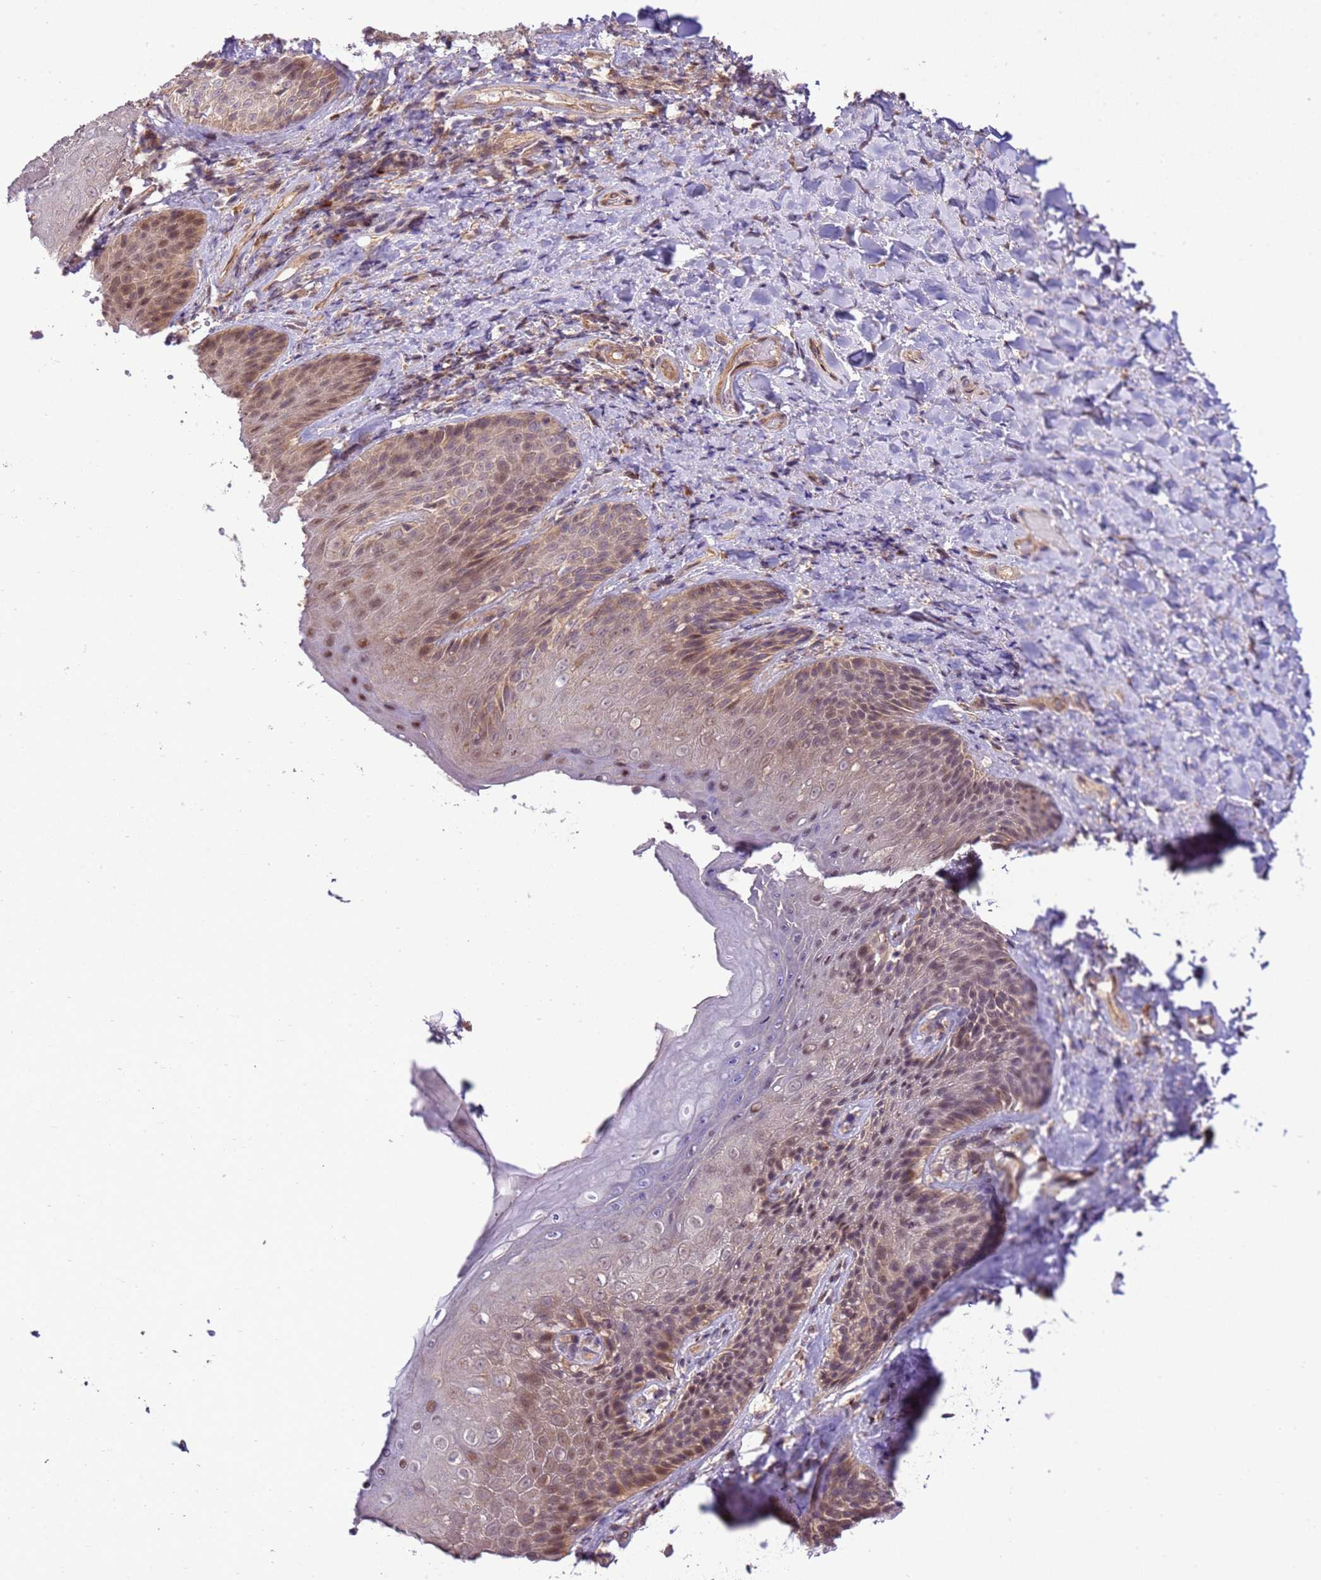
{"staining": {"intensity": "moderate", "quantity": "<25%", "location": "cytoplasmic/membranous,nuclear"}, "tissue": "skin", "cell_type": "Epidermal cells", "image_type": "normal", "snomed": [{"axis": "morphology", "description": "Normal tissue, NOS"}, {"axis": "topography", "description": "Anal"}], "caption": "Brown immunohistochemical staining in normal skin demonstrates moderate cytoplasmic/membranous,nuclear positivity in approximately <25% of epidermal cells.", "gene": "SCARA3", "patient": {"sex": "female", "age": 89}}